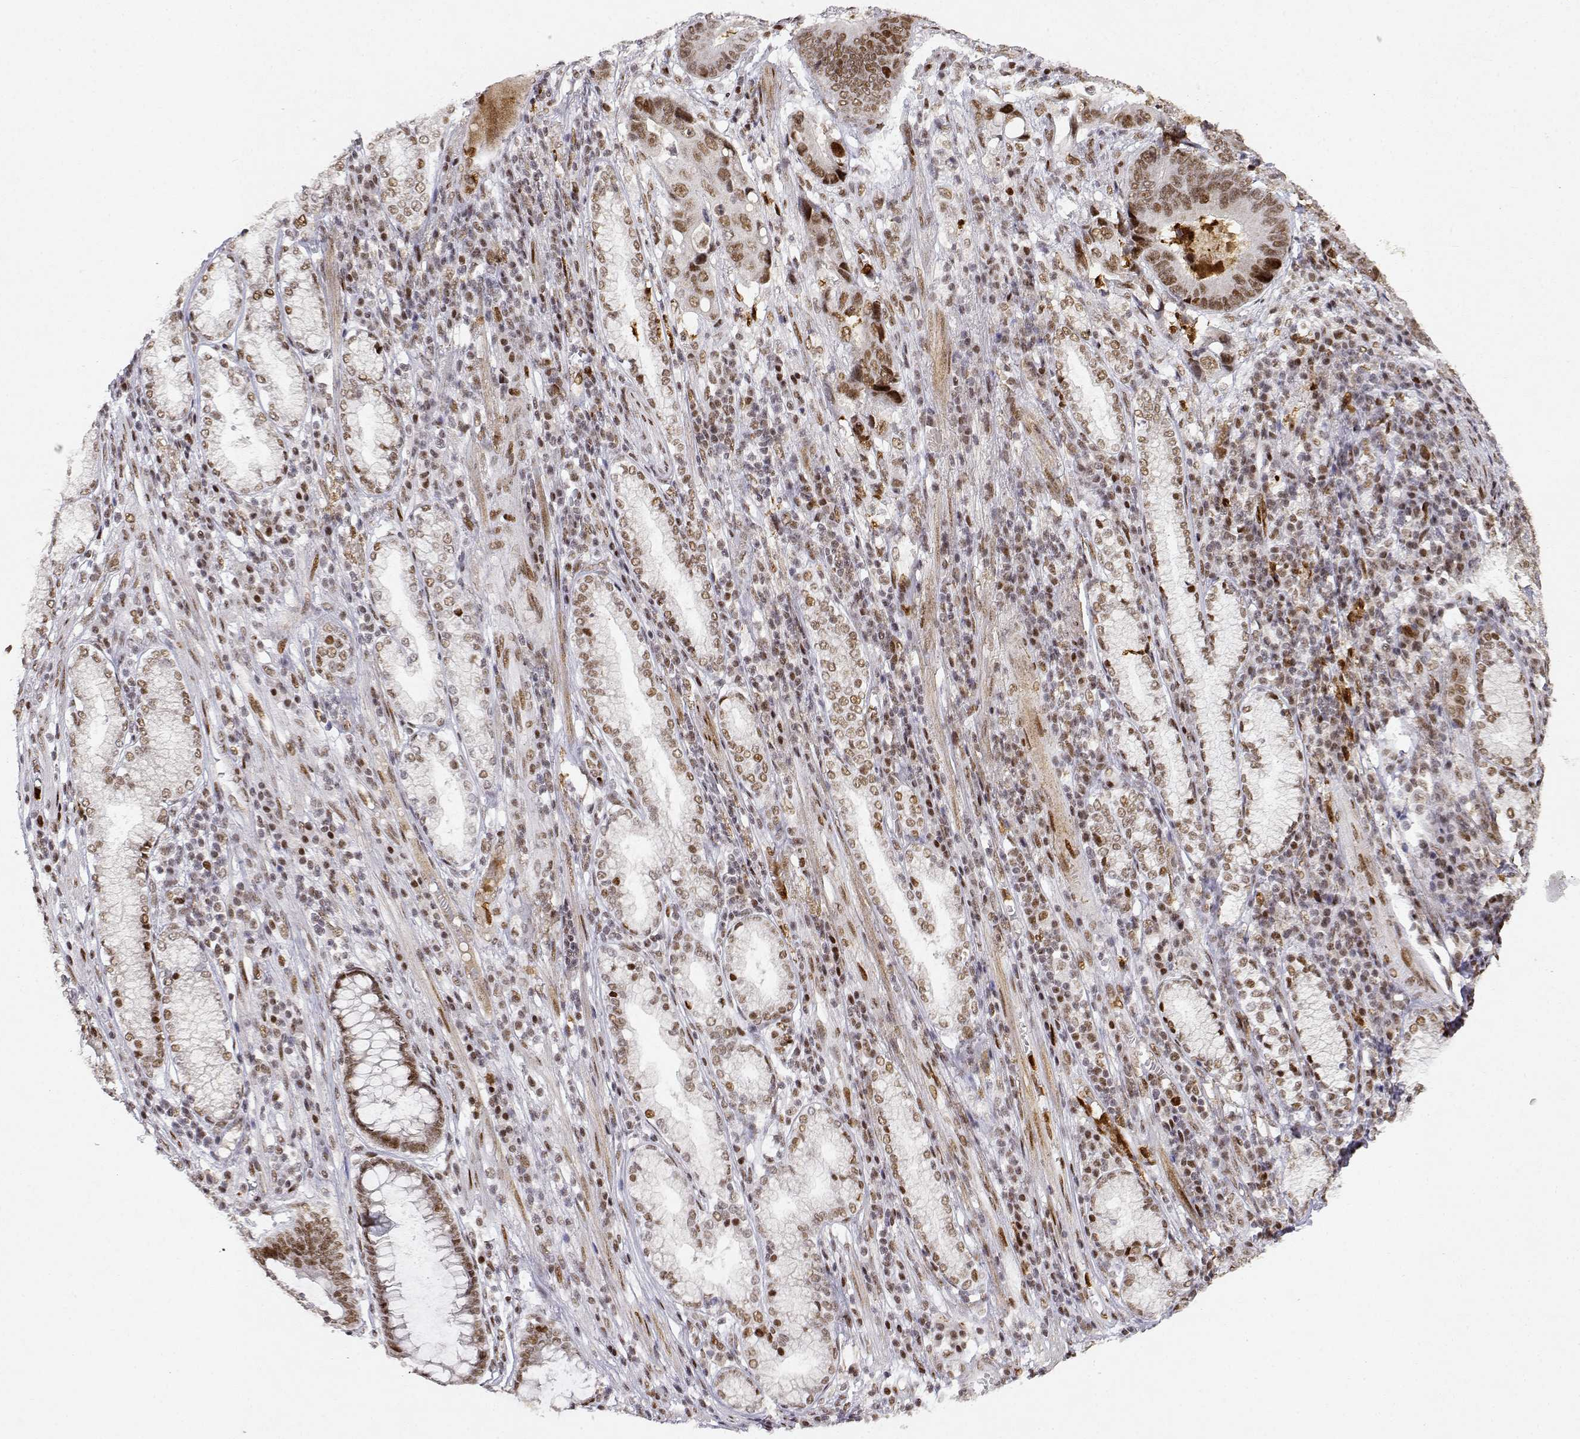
{"staining": {"intensity": "moderate", "quantity": ">75%", "location": "nuclear"}, "tissue": "stomach cancer", "cell_type": "Tumor cells", "image_type": "cancer", "snomed": [{"axis": "morphology", "description": "Adenocarcinoma, NOS"}, {"axis": "topography", "description": "Stomach"}], "caption": "Immunohistochemical staining of stomach cancer reveals medium levels of moderate nuclear expression in approximately >75% of tumor cells. (DAB (3,3'-diaminobenzidine) = brown stain, brightfield microscopy at high magnification).", "gene": "RSF1", "patient": {"sex": "male", "age": 84}}